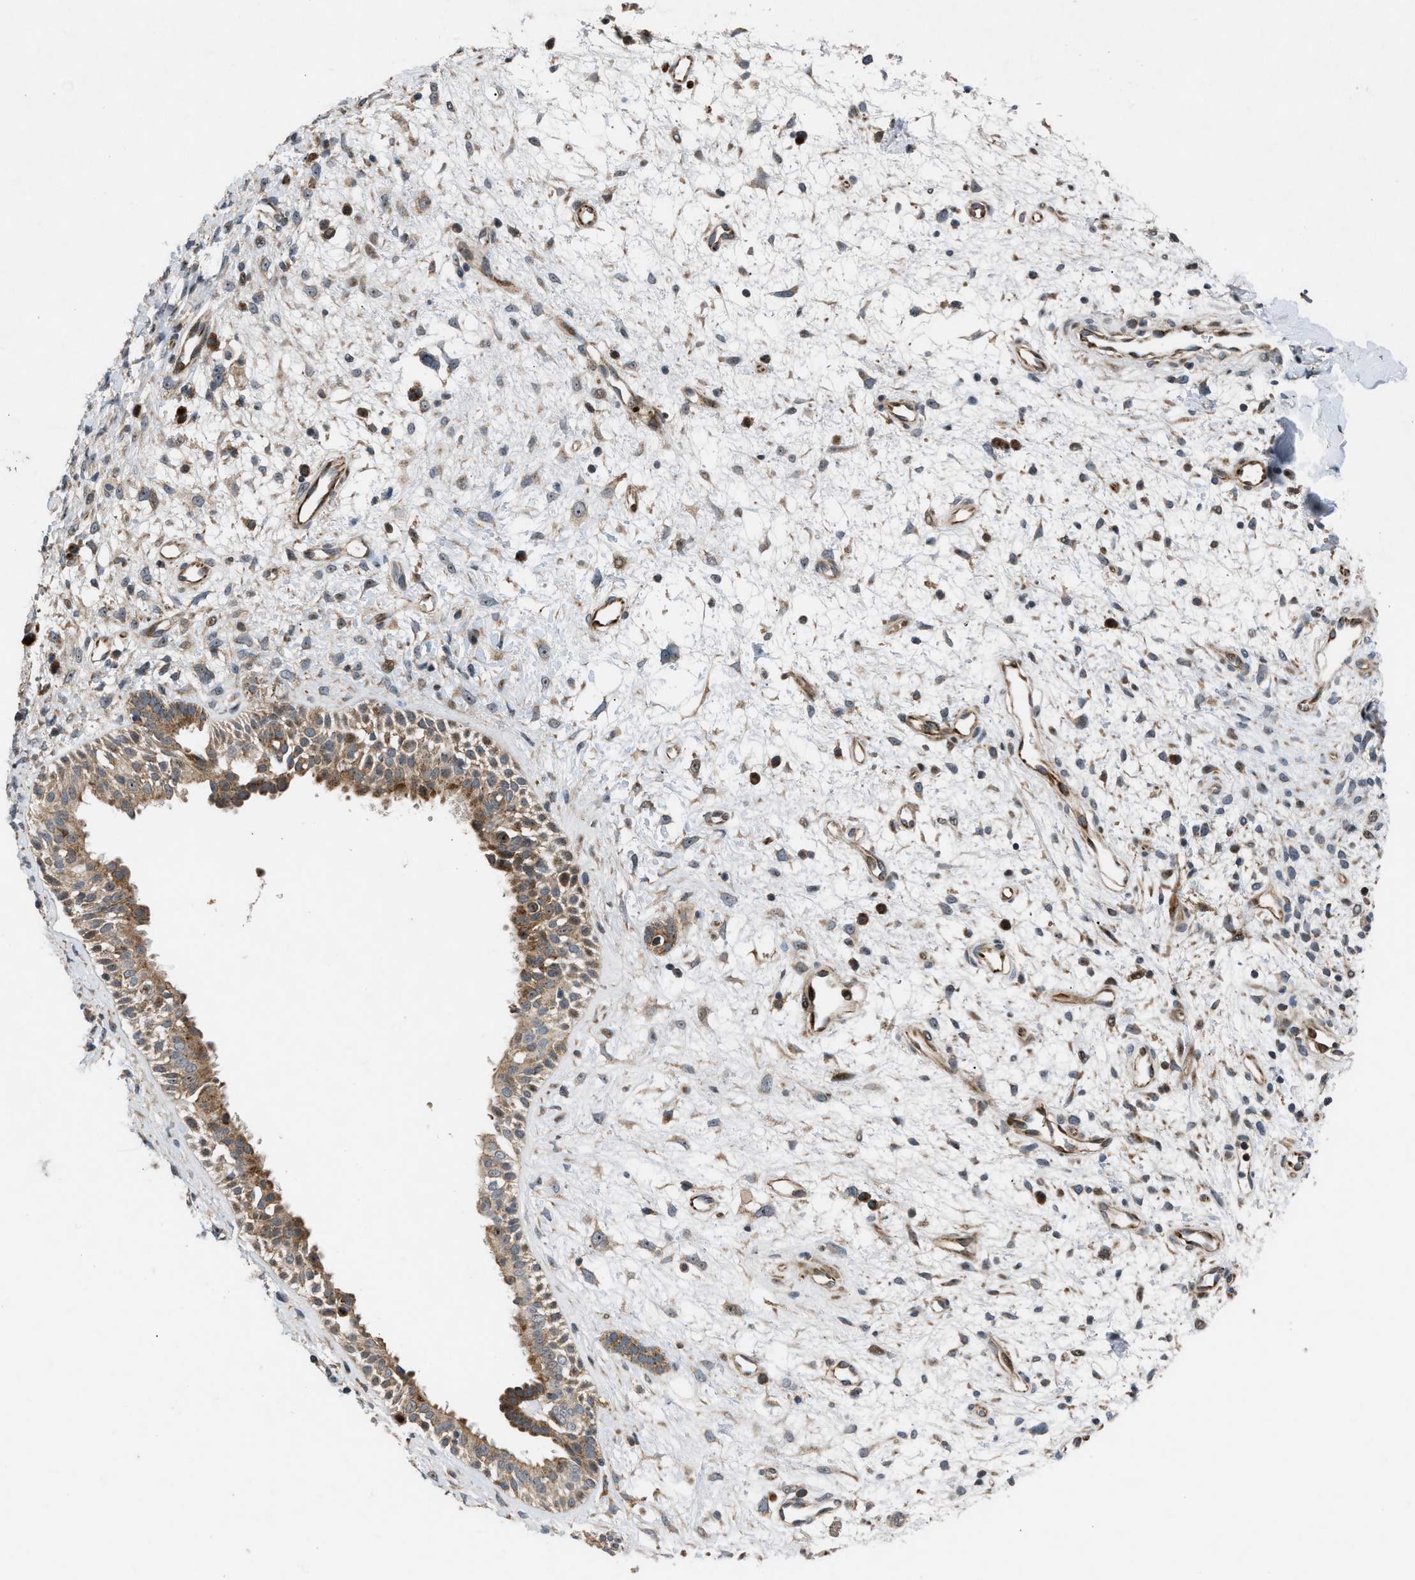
{"staining": {"intensity": "strong", "quantity": ">75%", "location": "cytoplasmic/membranous"}, "tissue": "nasopharynx", "cell_type": "Respiratory epithelial cells", "image_type": "normal", "snomed": [{"axis": "morphology", "description": "Normal tissue, NOS"}, {"axis": "topography", "description": "Nasopharynx"}], "caption": "The immunohistochemical stain shows strong cytoplasmic/membranous positivity in respiratory epithelial cells of unremarkable nasopharynx. (brown staining indicates protein expression, while blue staining denotes nuclei).", "gene": "AP3M2", "patient": {"sex": "male", "age": 22}}